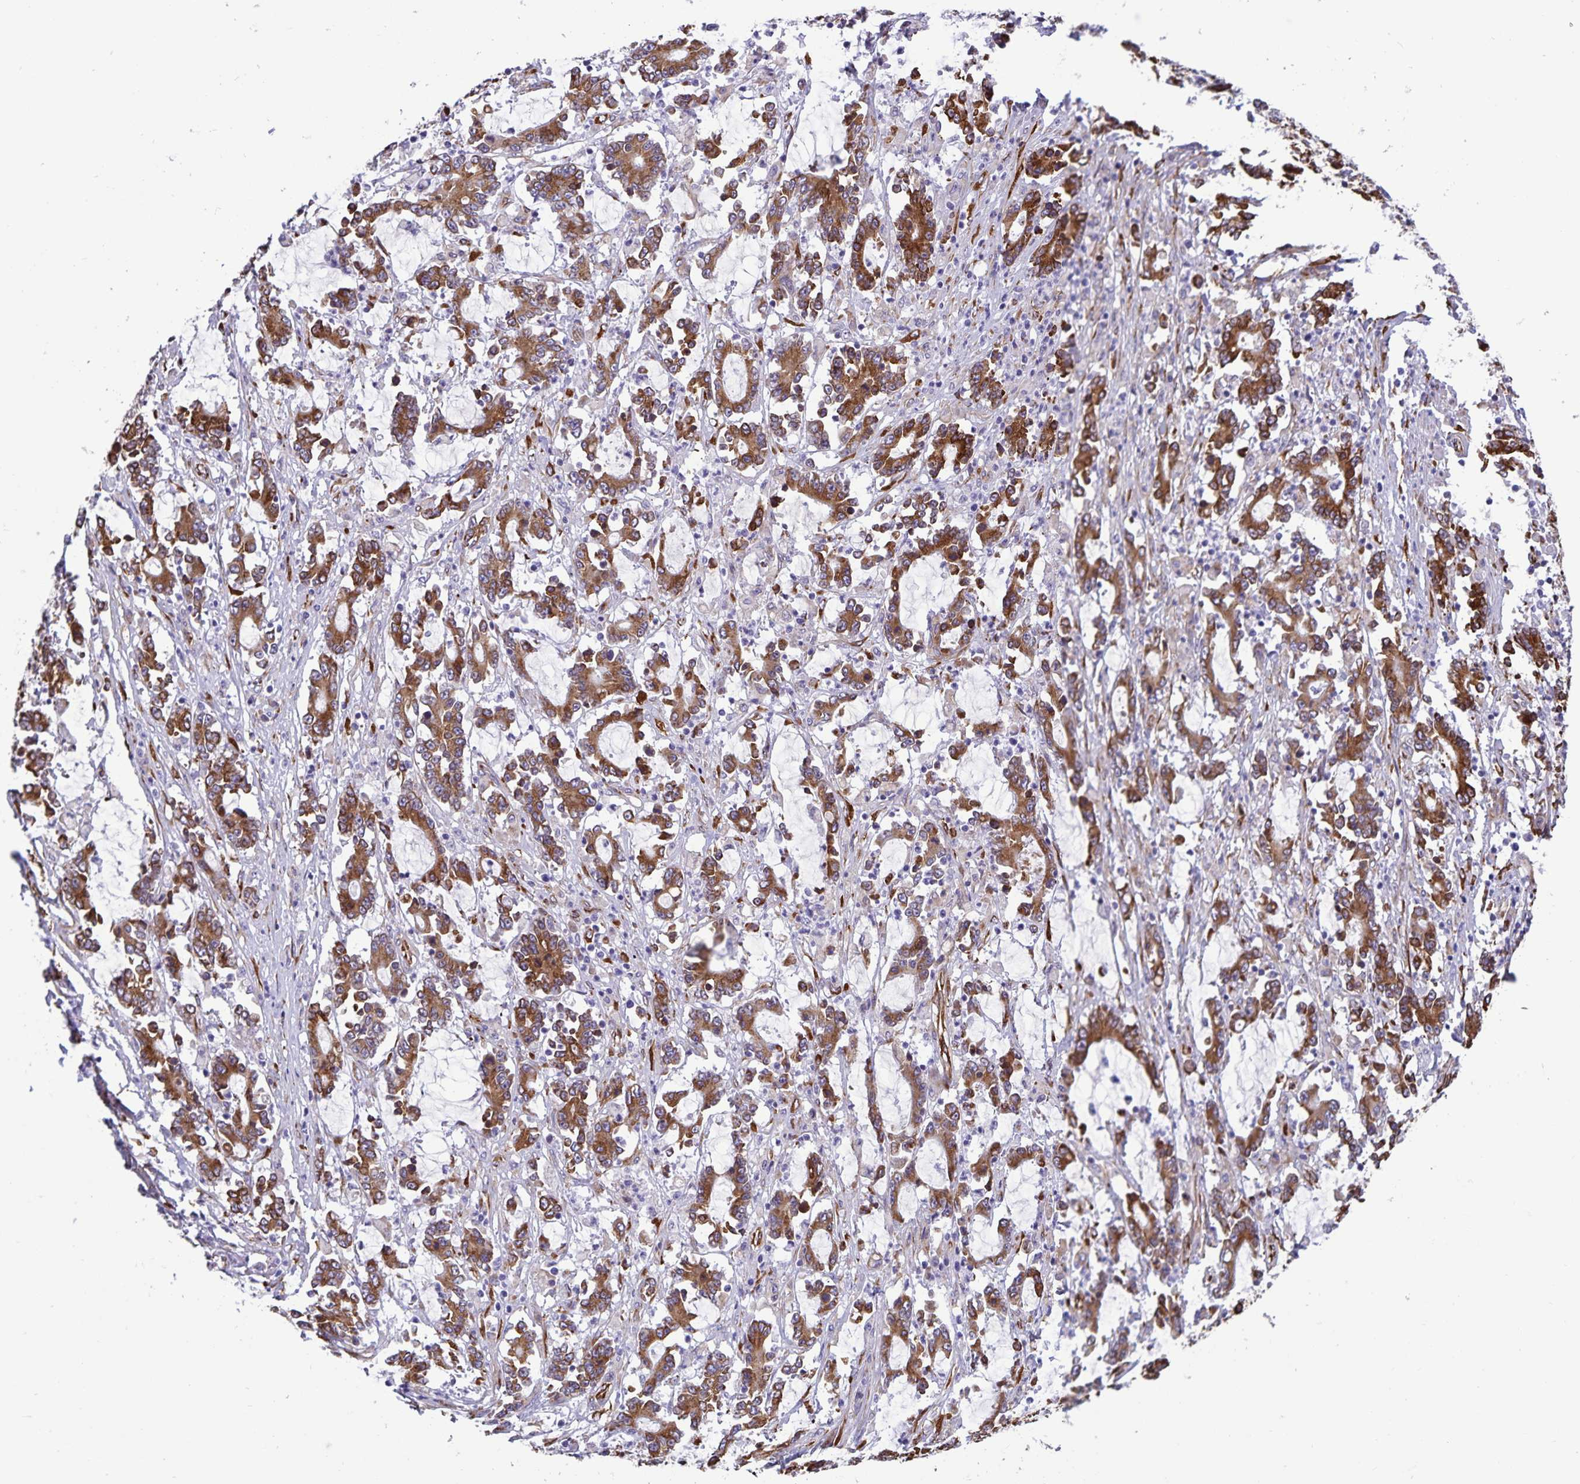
{"staining": {"intensity": "strong", "quantity": ">75%", "location": "cytoplasmic/membranous"}, "tissue": "stomach cancer", "cell_type": "Tumor cells", "image_type": "cancer", "snomed": [{"axis": "morphology", "description": "Adenocarcinoma, NOS"}, {"axis": "topography", "description": "Stomach, upper"}], "caption": "Brown immunohistochemical staining in human stomach cancer (adenocarcinoma) displays strong cytoplasmic/membranous staining in approximately >75% of tumor cells.", "gene": "RCN1", "patient": {"sex": "male", "age": 68}}